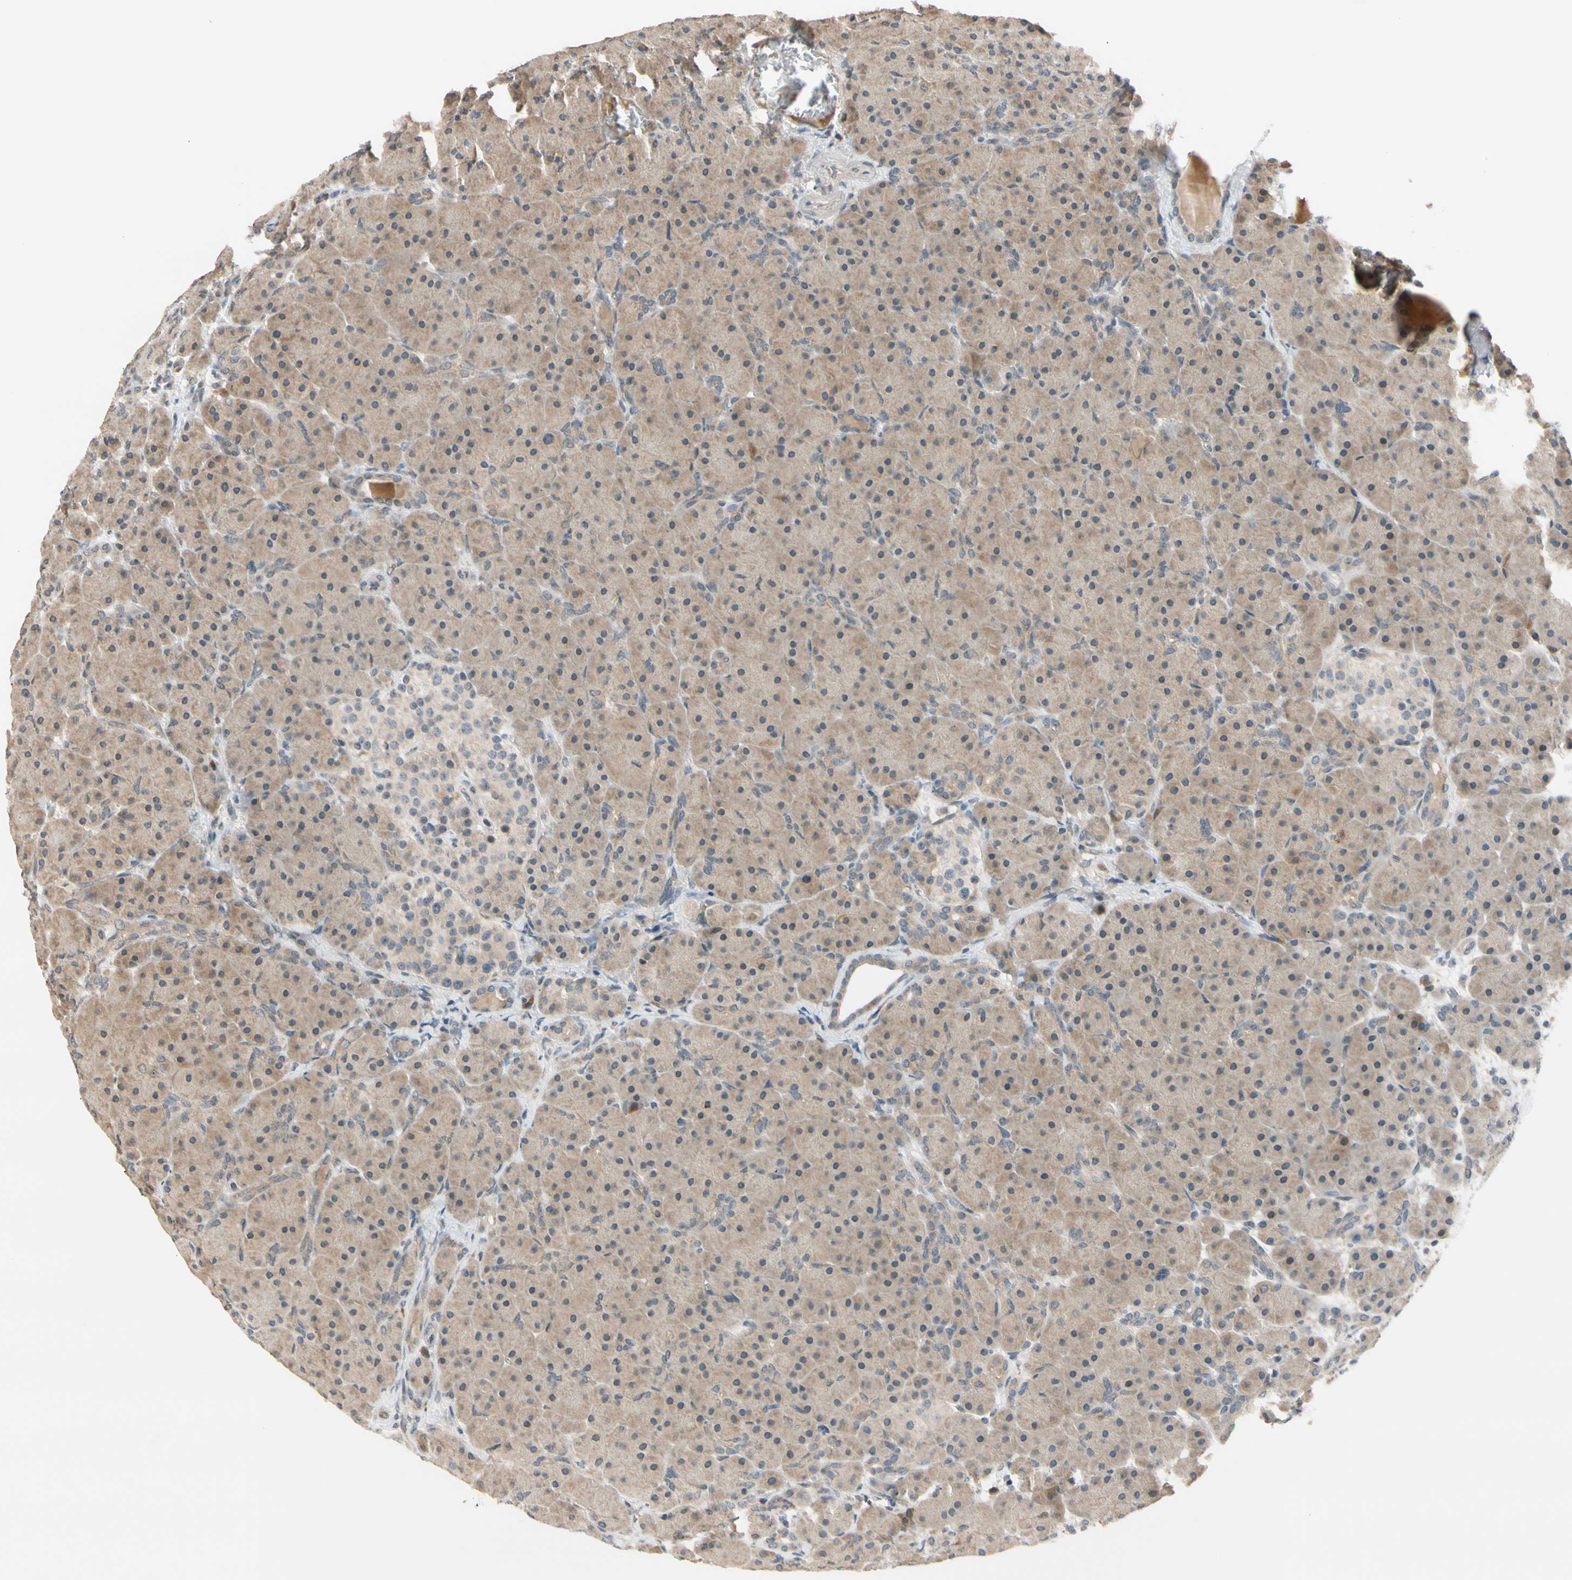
{"staining": {"intensity": "weak", "quantity": "25%-75%", "location": "cytoplasmic/membranous"}, "tissue": "pancreas", "cell_type": "Exocrine glandular cells", "image_type": "normal", "snomed": [{"axis": "morphology", "description": "Normal tissue, NOS"}, {"axis": "topography", "description": "Pancreas"}], "caption": "An image of pancreas stained for a protein shows weak cytoplasmic/membranous brown staining in exocrine glandular cells. The protein is shown in brown color, while the nuclei are stained blue.", "gene": "FGF10", "patient": {"sex": "male", "age": 66}}